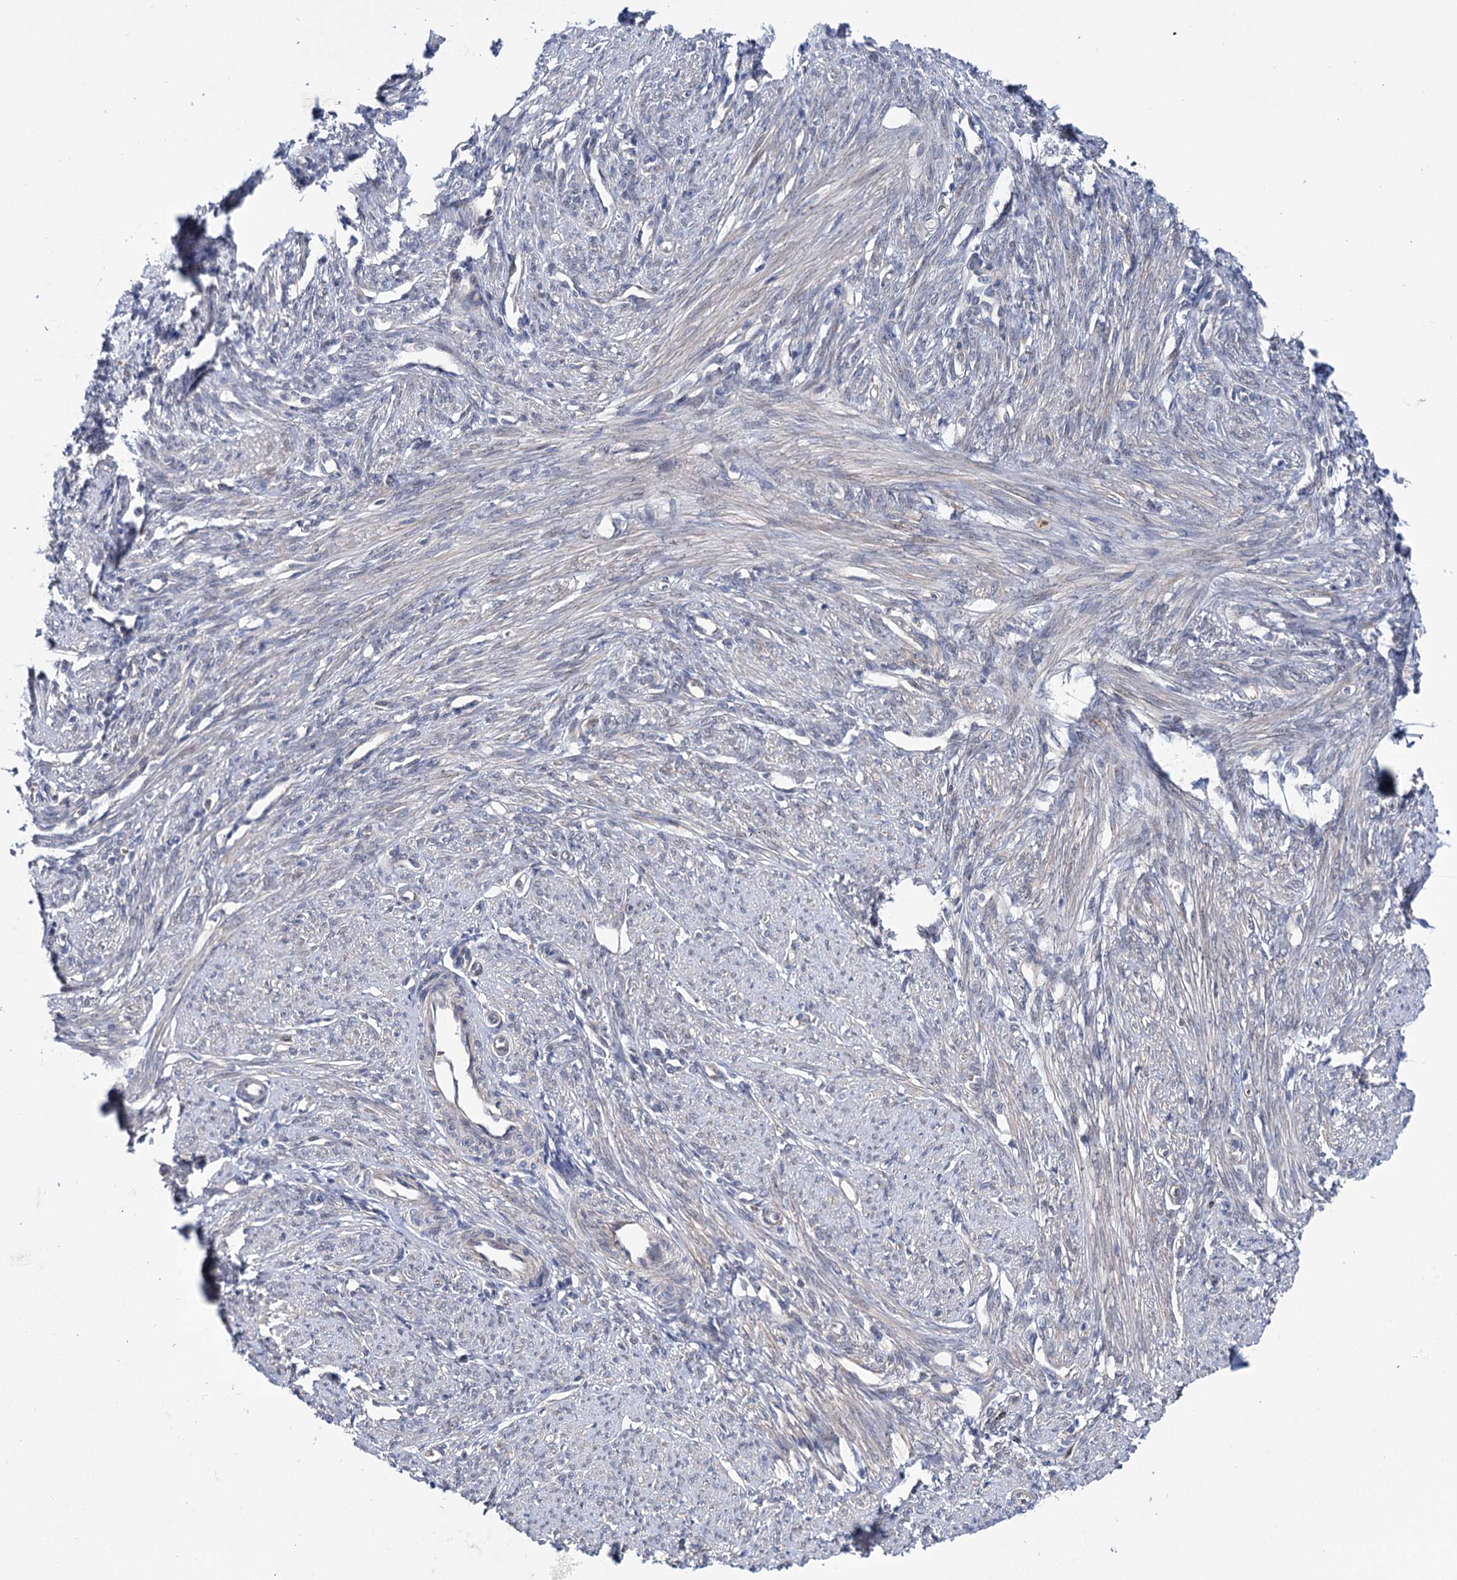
{"staining": {"intensity": "weak", "quantity": "<25%", "location": "cytoplasmic/membranous"}, "tissue": "smooth muscle", "cell_type": "Smooth muscle cells", "image_type": "normal", "snomed": [{"axis": "morphology", "description": "Normal tissue, NOS"}, {"axis": "topography", "description": "Smooth muscle"}, {"axis": "topography", "description": "Uterus"}], "caption": "A high-resolution image shows IHC staining of unremarkable smooth muscle, which displays no significant positivity in smooth muscle cells. (DAB (3,3'-diaminobenzidine) immunohistochemistry with hematoxylin counter stain).", "gene": "PTPN3", "patient": {"sex": "female", "age": 59}}